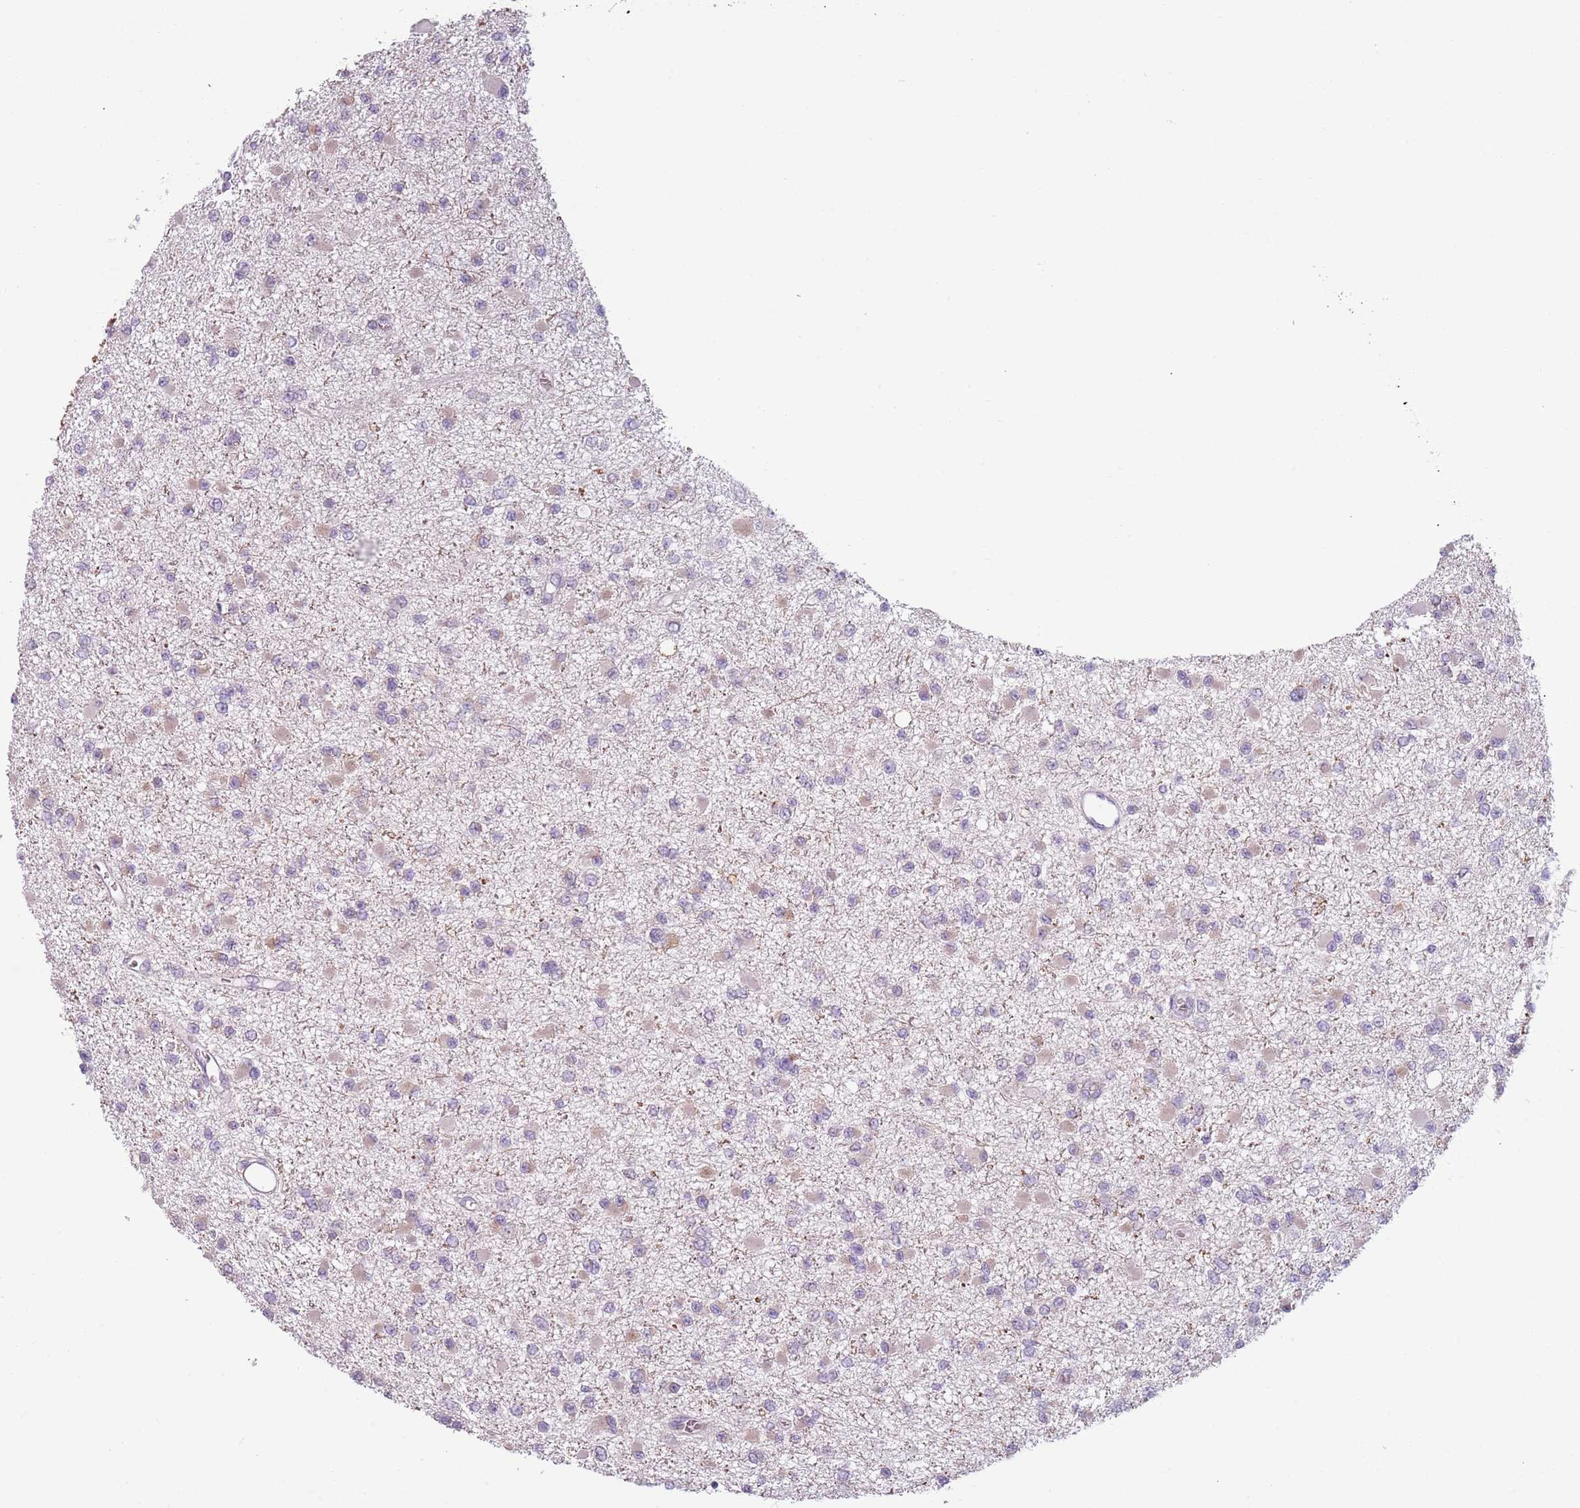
{"staining": {"intensity": "negative", "quantity": "none", "location": "none"}, "tissue": "glioma", "cell_type": "Tumor cells", "image_type": "cancer", "snomed": [{"axis": "morphology", "description": "Glioma, malignant, Low grade"}, {"axis": "topography", "description": "Brain"}], "caption": "Photomicrograph shows no protein expression in tumor cells of glioma tissue.", "gene": "MEGF8", "patient": {"sex": "female", "age": 22}}